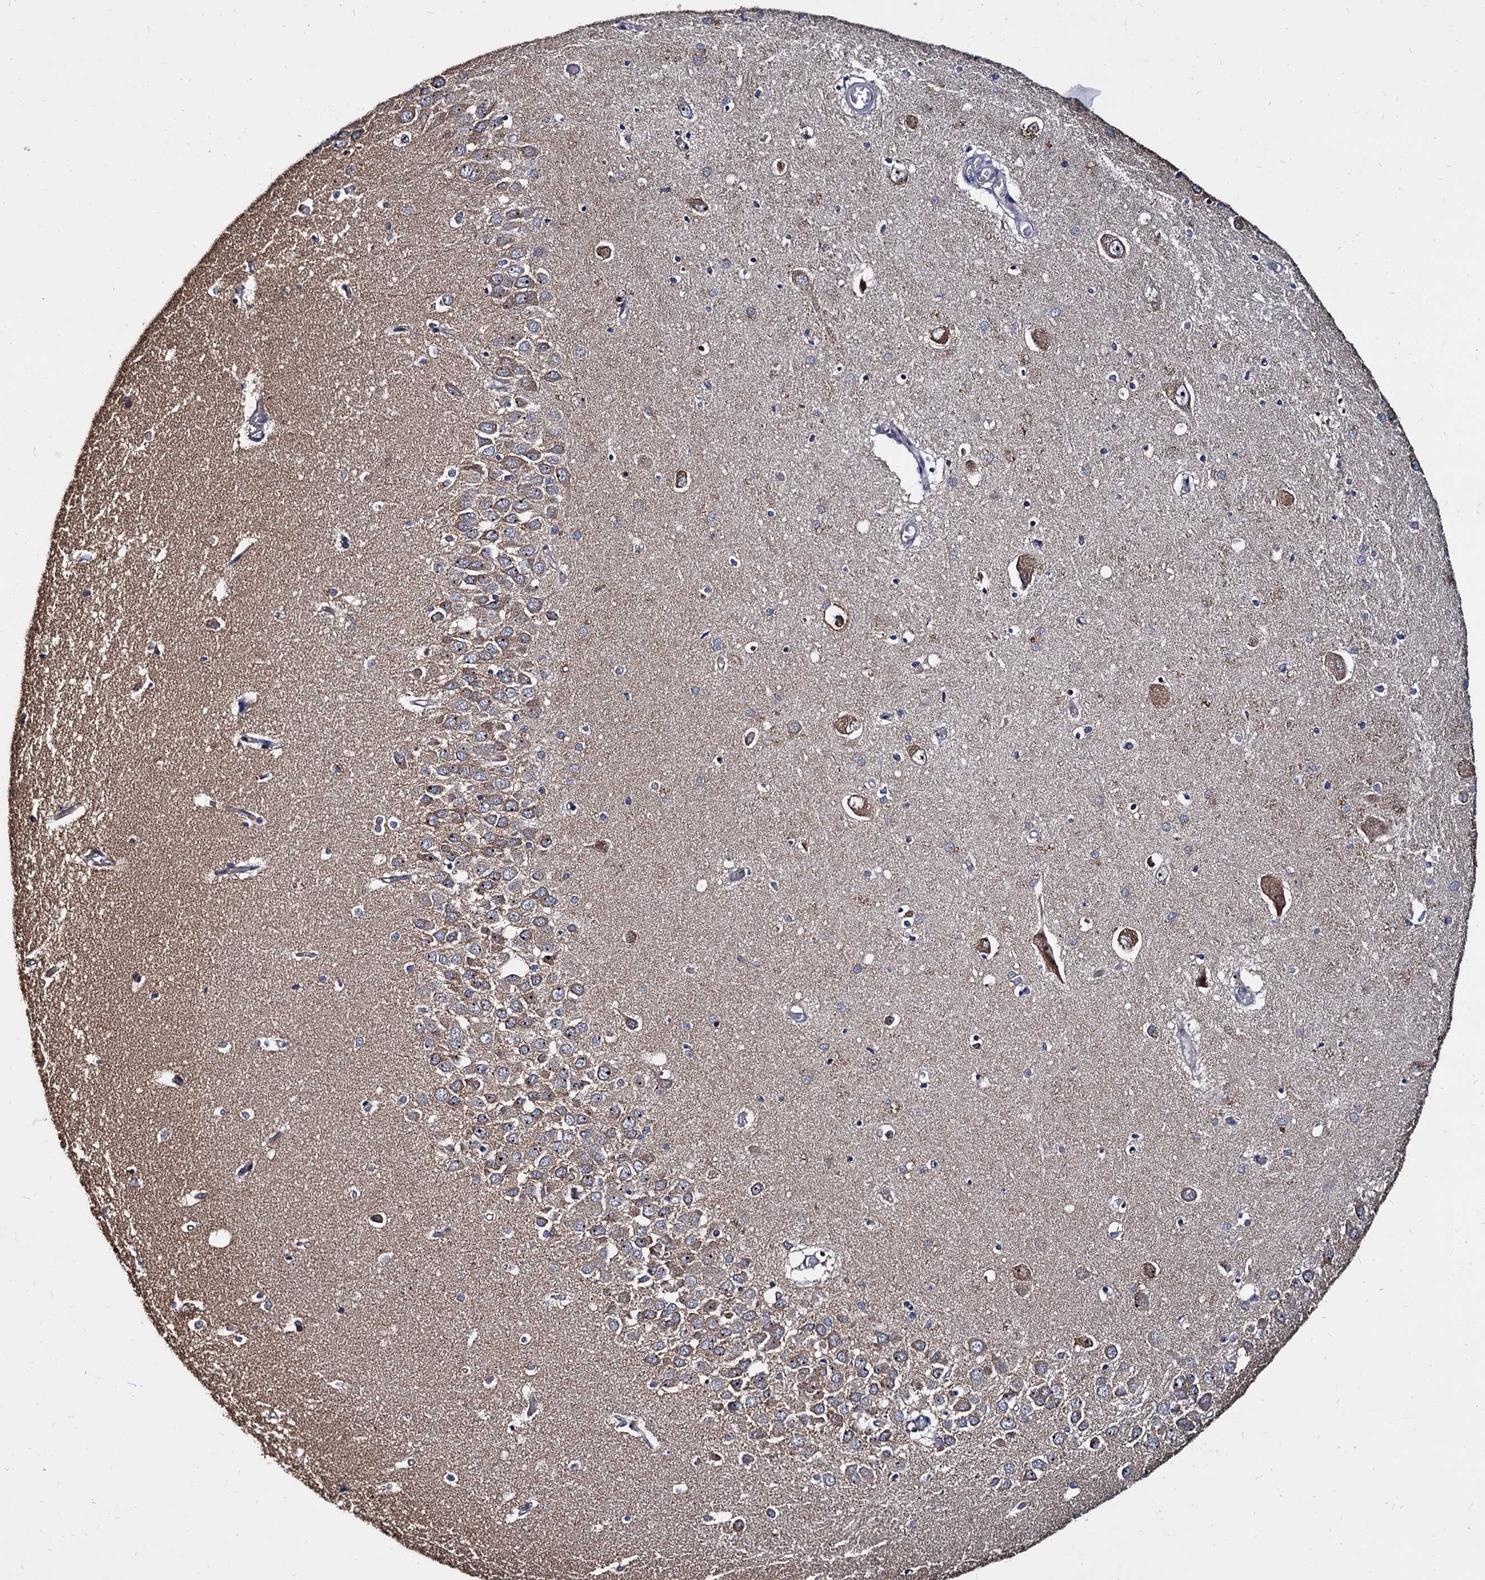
{"staining": {"intensity": "weak", "quantity": "25%-75%", "location": "cytoplasmic/membranous"}, "tissue": "hippocampus", "cell_type": "Glial cells", "image_type": "normal", "snomed": [{"axis": "morphology", "description": "Normal tissue, NOS"}, {"axis": "topography", "description": "Hippocampus"}], "caption": "Unremarkable hippocampus was stained to show a protein in brown. There is low levels of weak cytoplasmic/membranous expression in approximately 25%-75% of glial cells.", "gene": "WWC3", "patient": {"sex": "male", "age": 70}}